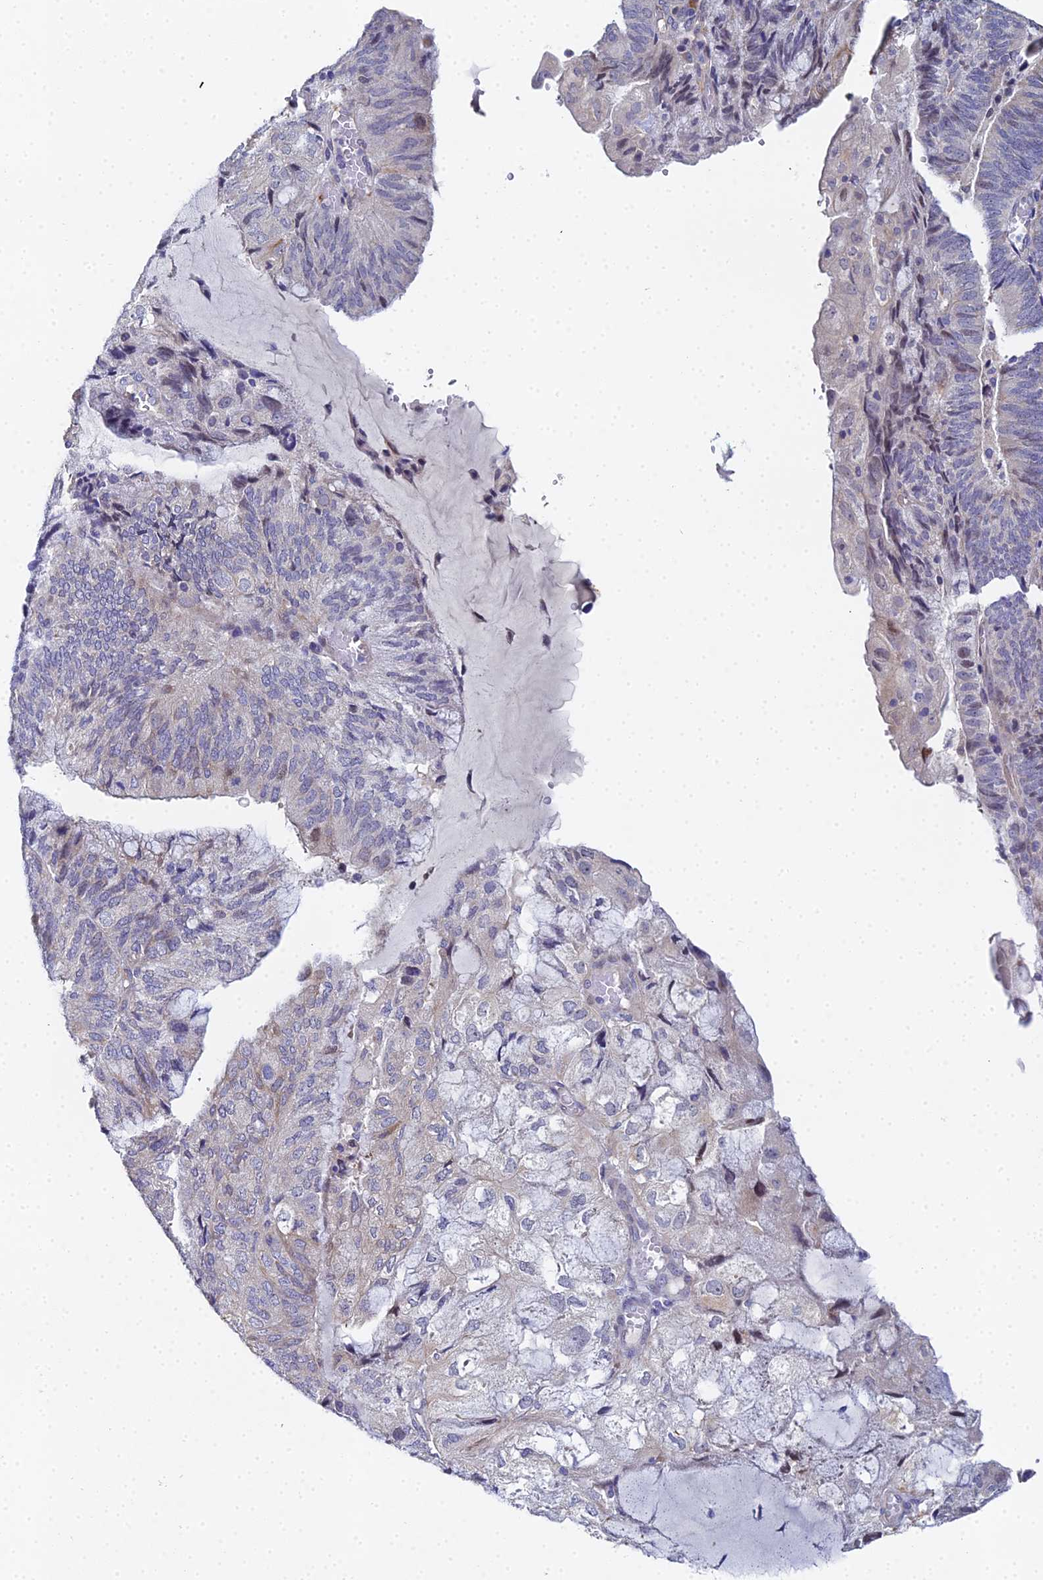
{"staining": {"intensity": "negative", "quantity": "none", "location": "none"}, "tissue": "endometrial cancer", "cell_type": "Tumor cells", "image_type": "cancer", "snomed": [{"axis": "morphology", "description": "Adenocarcinoma, NOS"}, {"axis": "topography", "description": "Endometrium"}], "caption": "The micrograph demonstrates no significant expression in tumor cells of adenocarcinoma (endometrial). The staining is performed using DAB (3,3'-diaminobenzidine) brown chromogen with nuclei counter-stained in using hematoxylin.", "gene": "ENSG00000268674", "patient": {"sex": "female", "age": 81}}